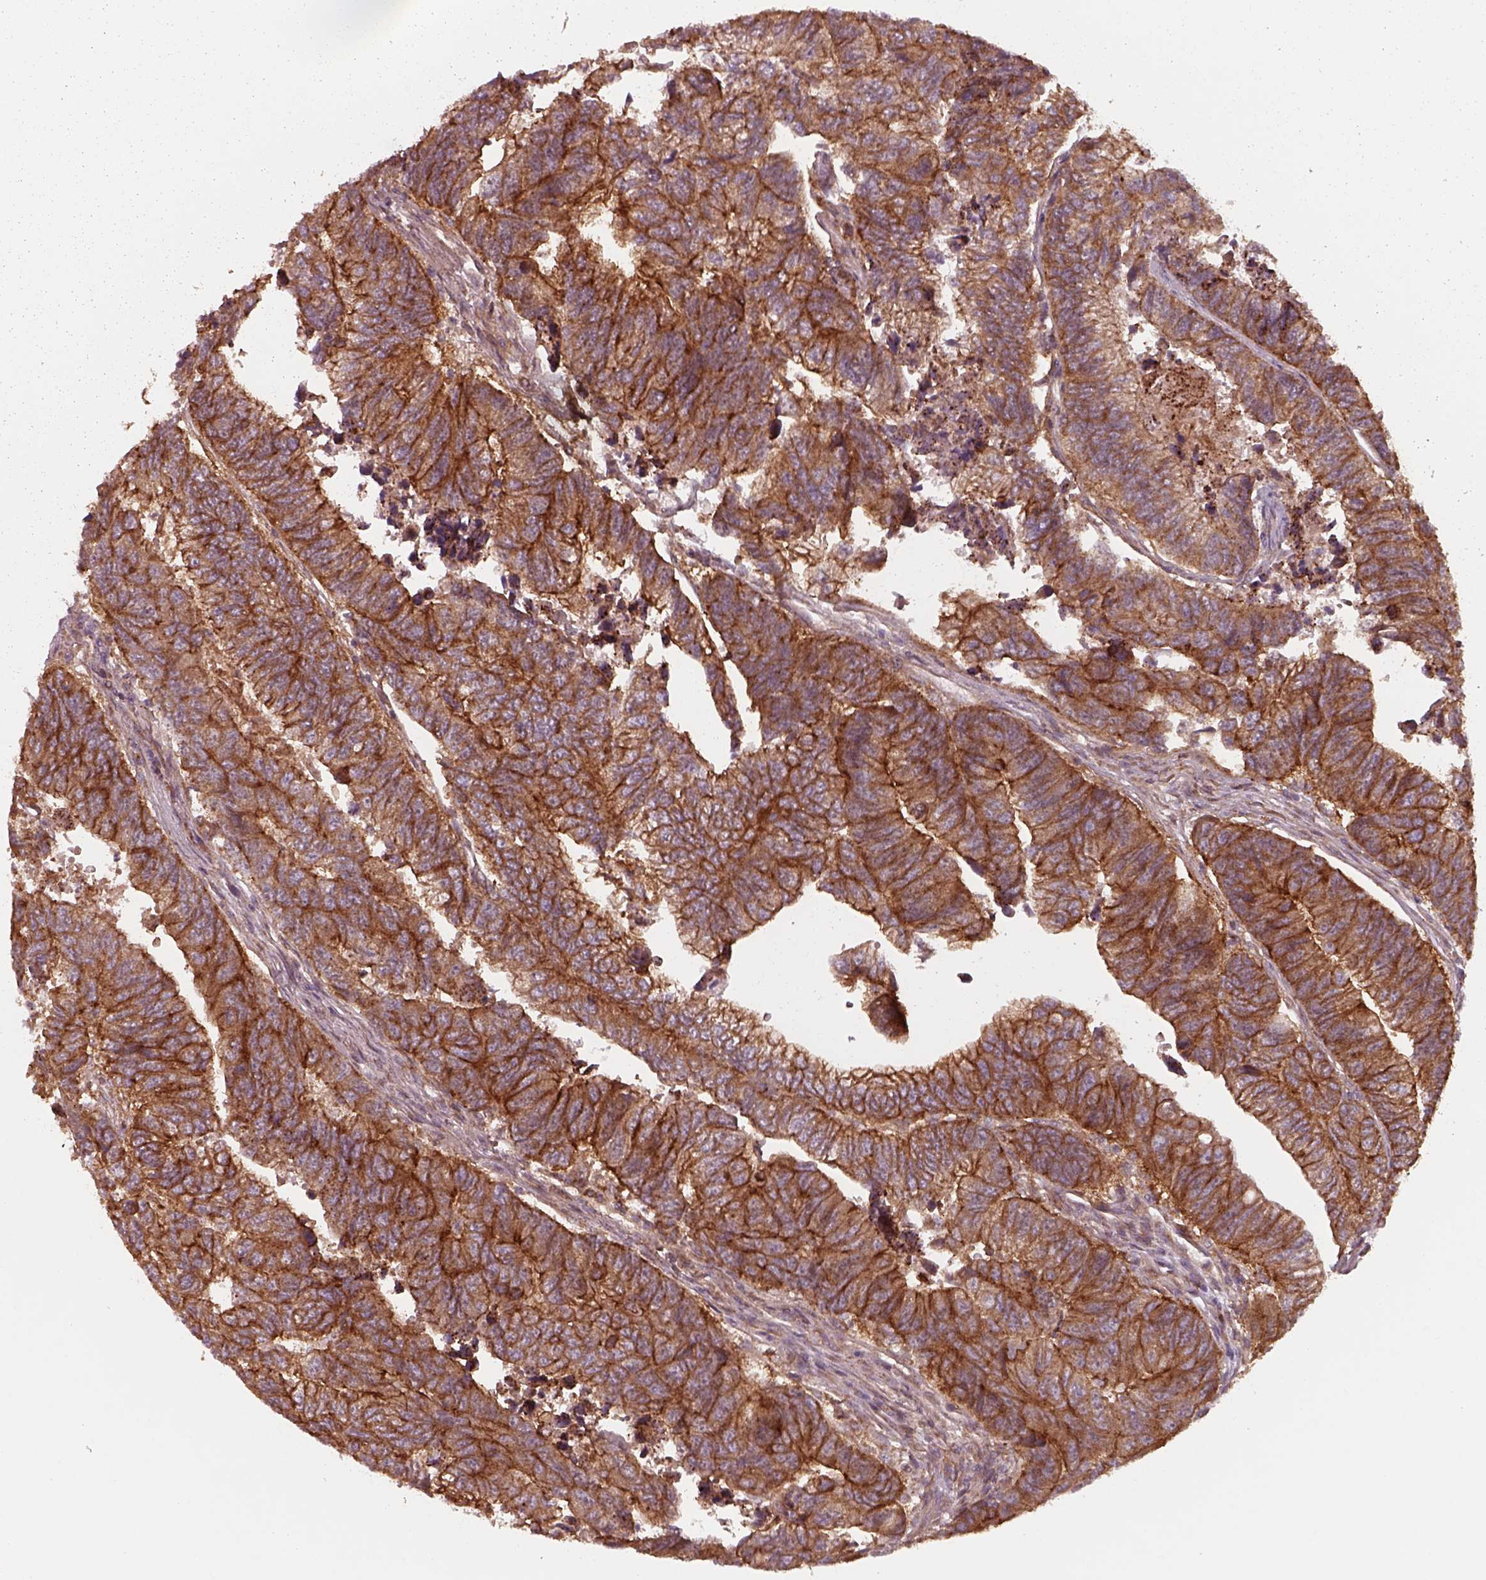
{"staining": {"intensity": "strong", "quantity": ">75%", "location": "cytoplasmic/membranous"}, "tissue": "colorectal cancer", "cell_type": "Tumor cells", "image_type": "cancer", "snomed": [{"axis": "morphology", "description": "Adenocarcinoma, NOS"}, {"axis": "topography", "description": "Colon"}], "caption": "This is a histology image of immunohistochemistry (IHC) staining of adenocarcinoma (colorectal), which shows strong staining in the cytoplasmic/membranous of tumor cells.", "gene": "CHMP3", "patient": {"sex": "female", "age": 65}}